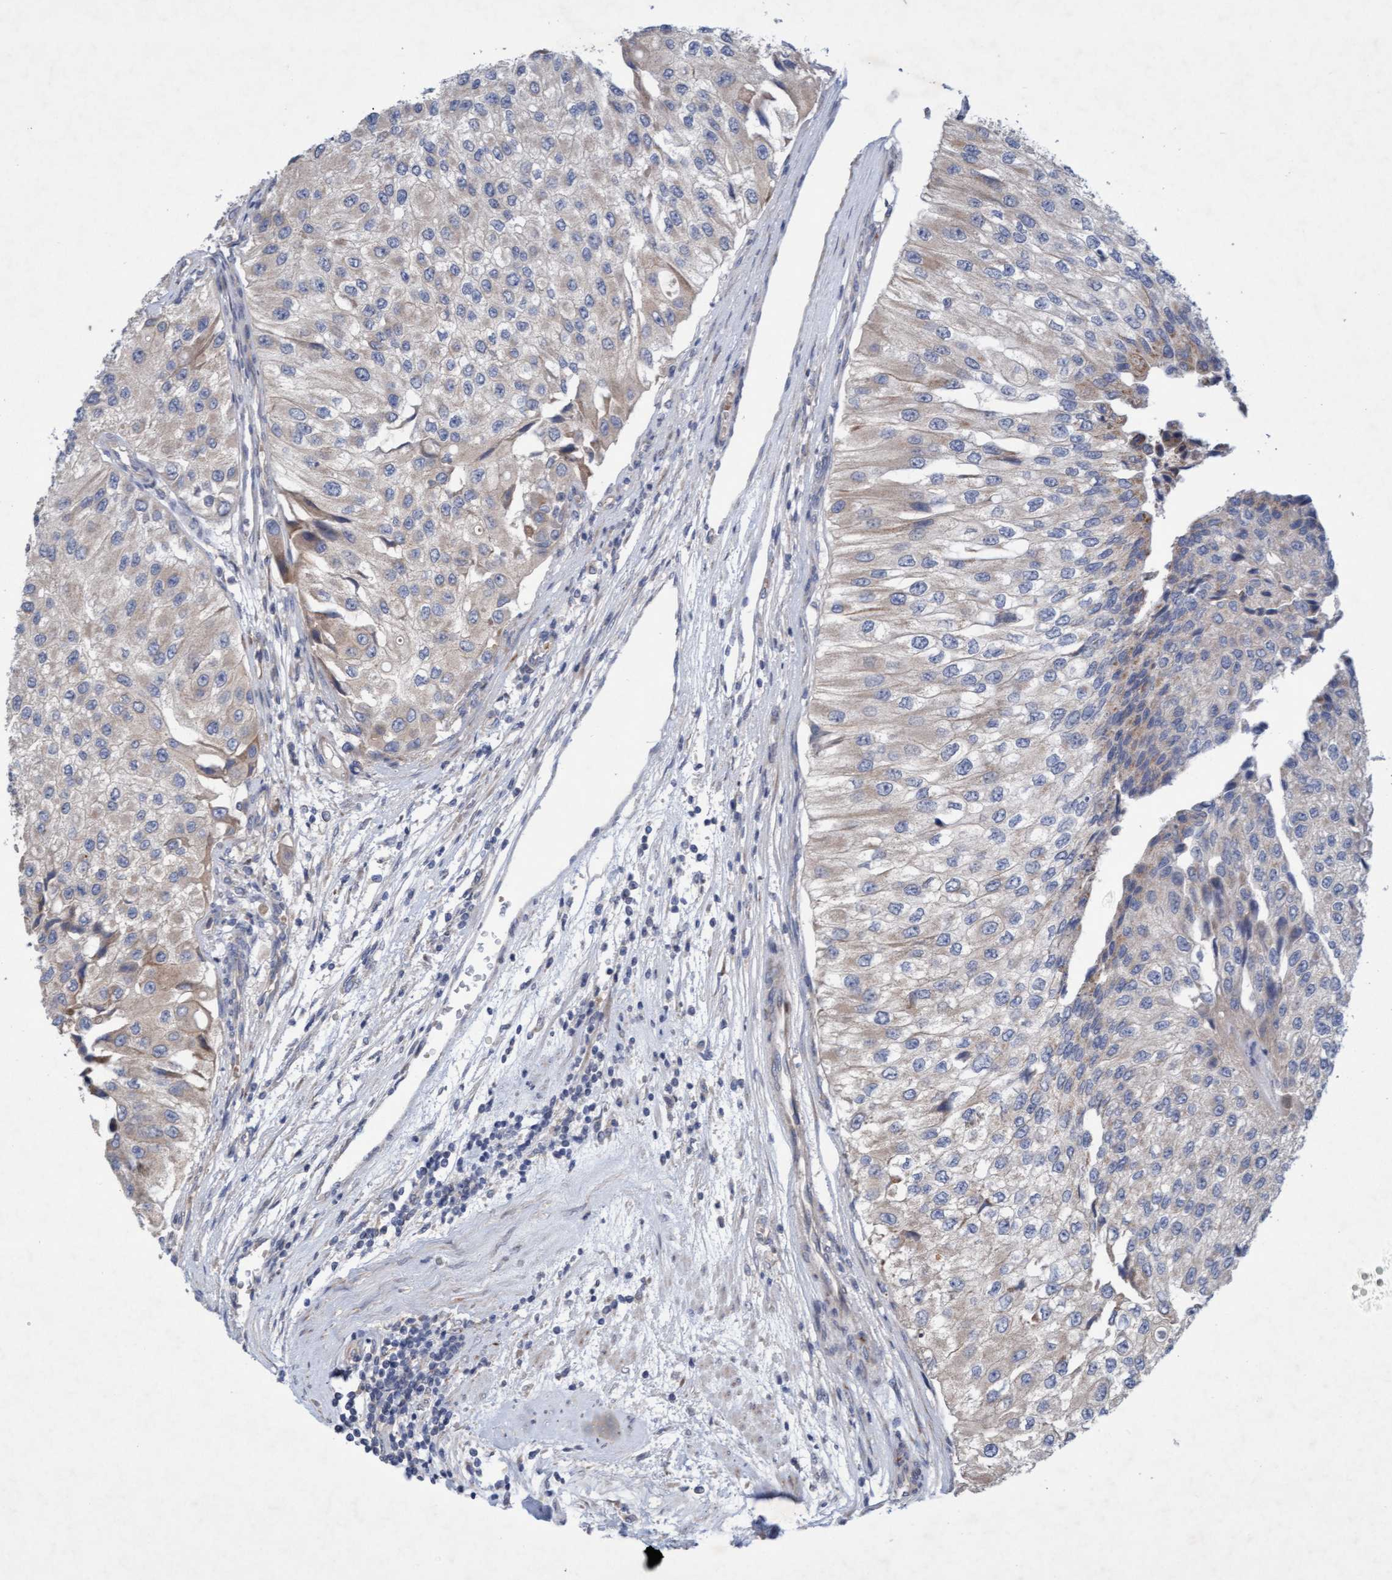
{"staining": {"intensity": "negative", "quantity": "none", "location": "none"}, "tissue": "urothelial cancer", "cell_type": "Tumor cells", "image_type": "cancer", "snomed": [{"axis": "morphology", "description": "Urothelial carcinoma, High grade"}, {"axis": "topography", "description": "Kidney"}, {"axis": "topography", "description": "Urinary bladder"}], "caption": "The IHC micrograph has no significant positivity in tumor cells of urothelial carcinoma (high-grade) tissue. (DAB IHC, high magnification).", "gene": "DDHD2", "patient": {"sex": "male", "age": 77}}